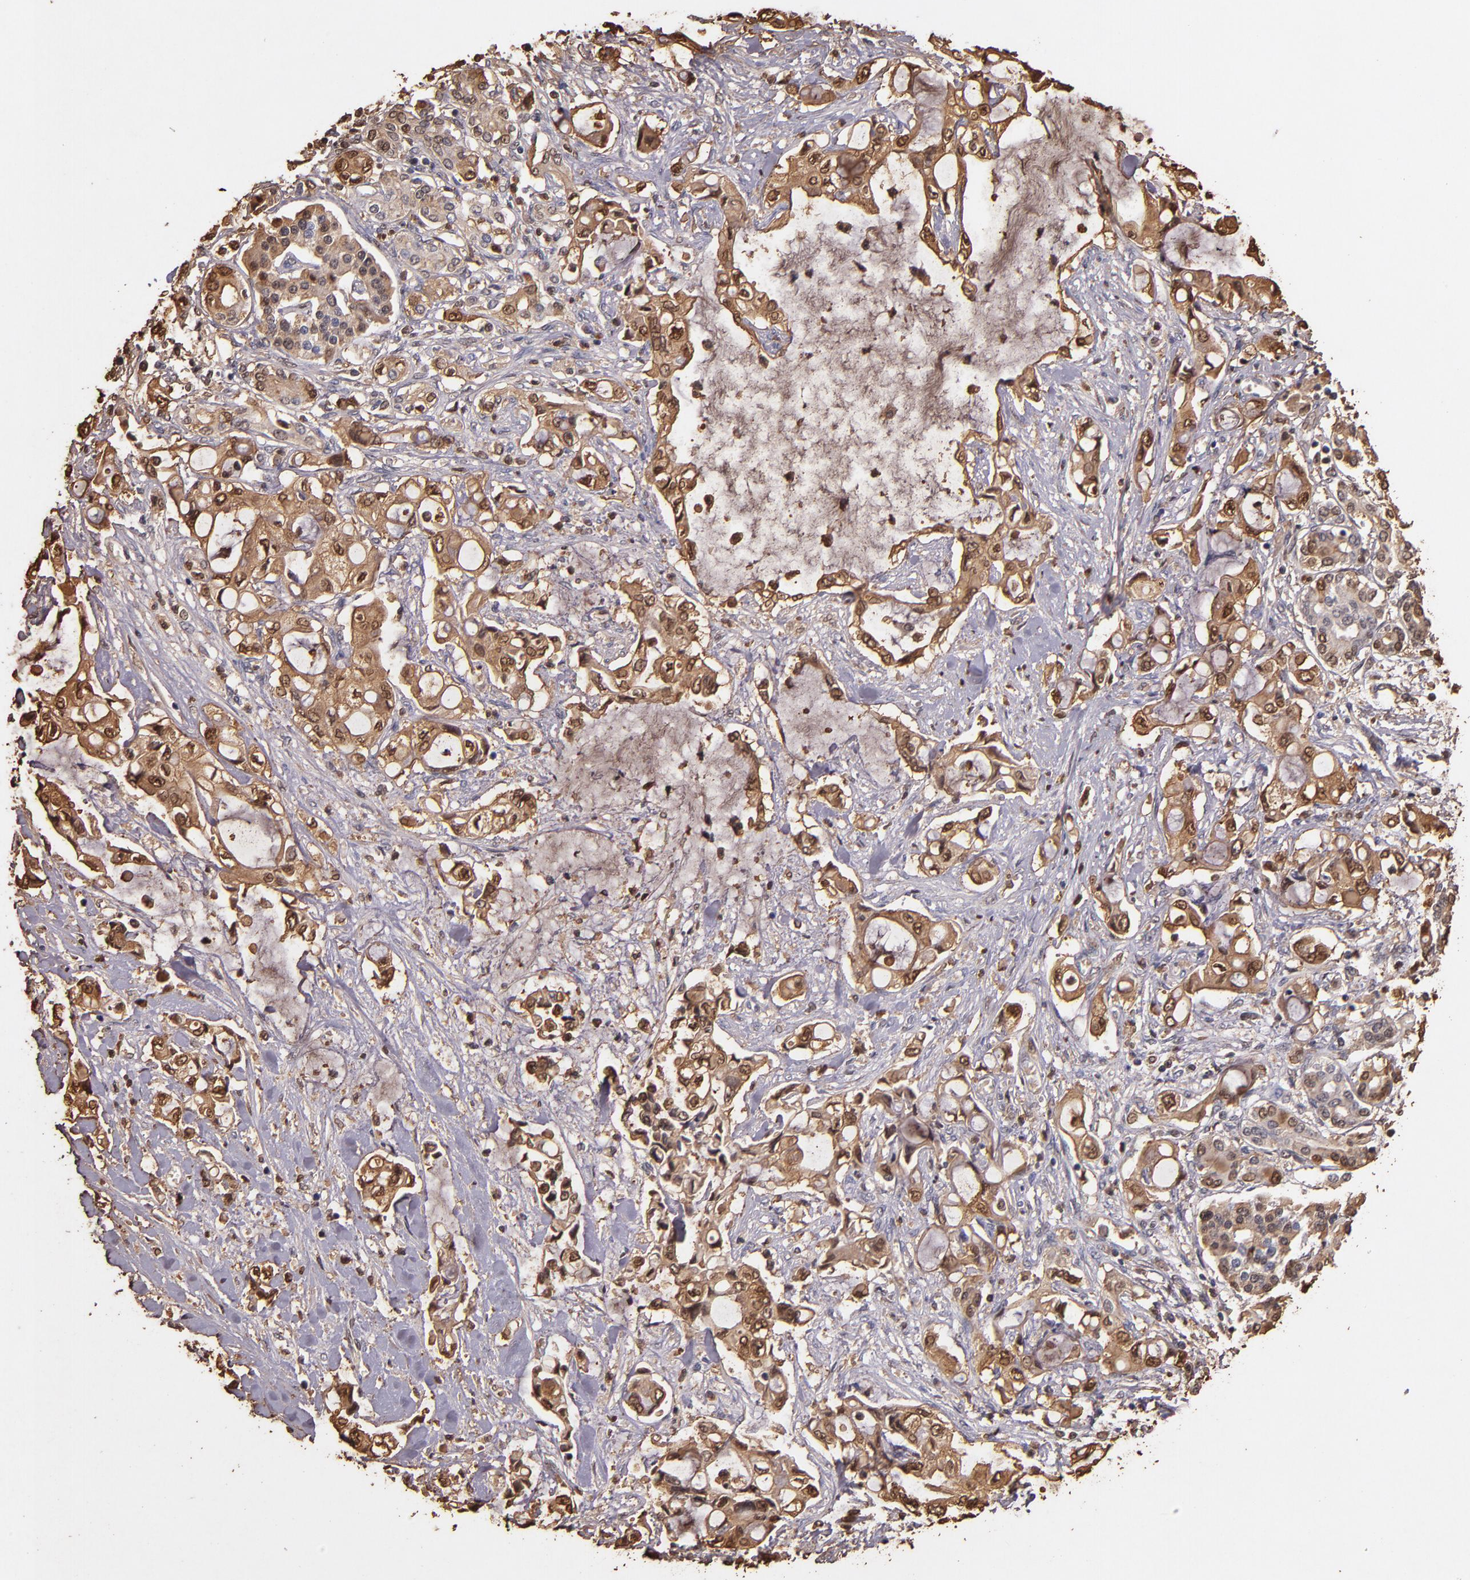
{"staining": {"intensity": "moderate", "quantity": ">75%", "location": "cytoplasmic/membranous,nuclear"}, "tissue": "pancreatic cancer", "cell_type": "Tumor cells", "image_type": "cancer", "snomed": [{"axis": "morphology", "description": "Adenocarcinoma, NOS"}, {"axis": "topography", "description": "Pancreas"}], "caption": "High-magnification brightfield microscopy of adenocarcinoma (pancreatic) stained with DAB (brown) and counterstained with hematoxylin (blue). tumor cells exhibit moderate cytoplasmic/membranous and nuclear expression is seen in about>75% of cells.", "gene": "S100A6", "patient": {"sex": "female", "age": 70}}